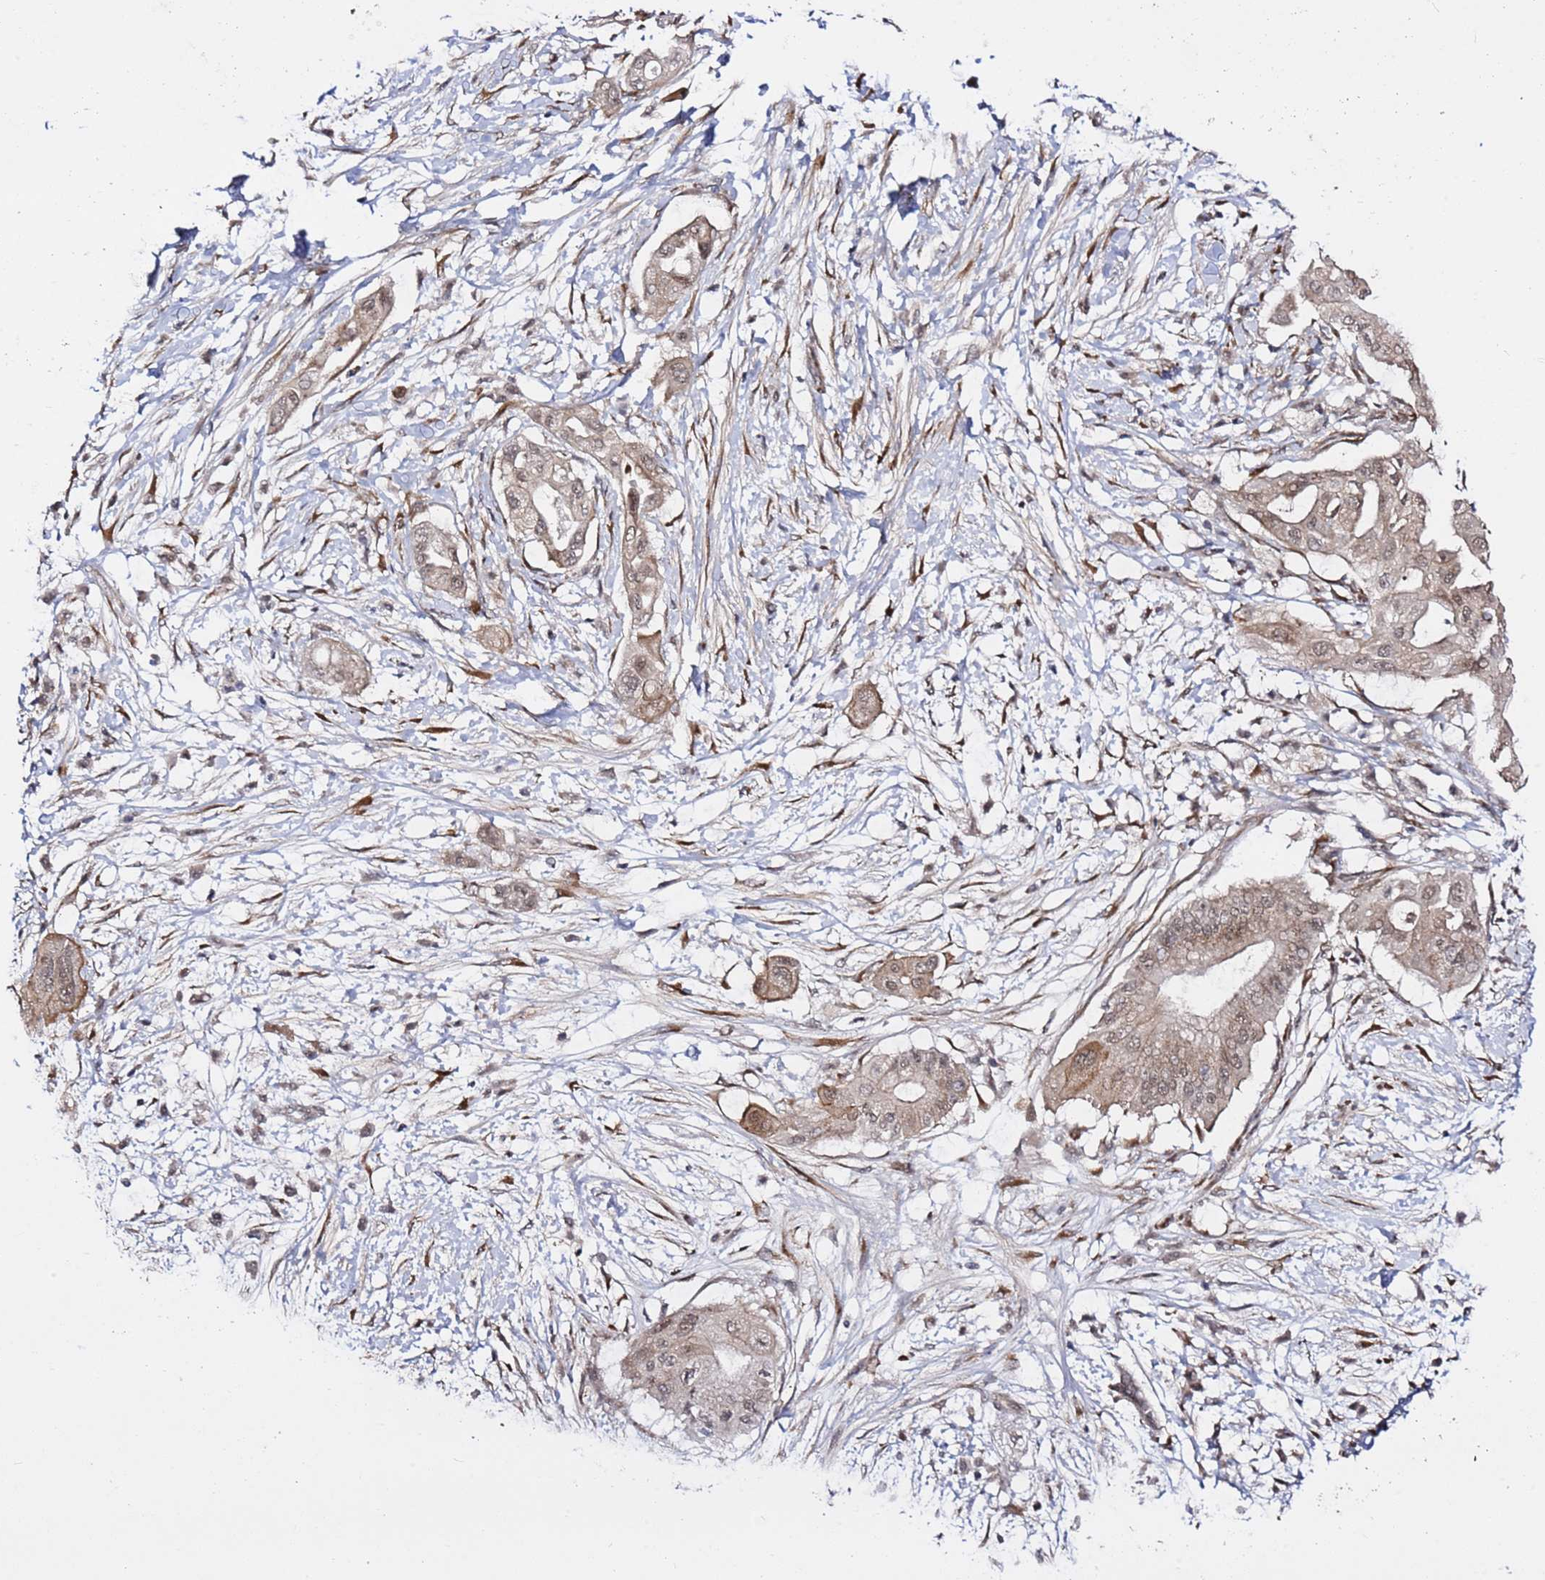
{"staining": {"intensity": "moderate", "quantity": ">75%", "location": "cytoplasmic/membranous,nuclear"}, "tissue": "pancreatic cancer", "cell_type": "Tumor cells", "image_type": "cancer", "snomed": [{"axis": "morphology", "description": "Adenocarcinoma, NOS"}, {"axis": "topography", "description": "Pancreas"}], "caption": "A brown stain highlights moderate cytoplasmic/membranous and nuclear staining of a protein in pancreatic cancer (adenocarcinoma) tumor cells.", "gene": "POLR2D", "patient": {"sex": "male", "age": 68}}